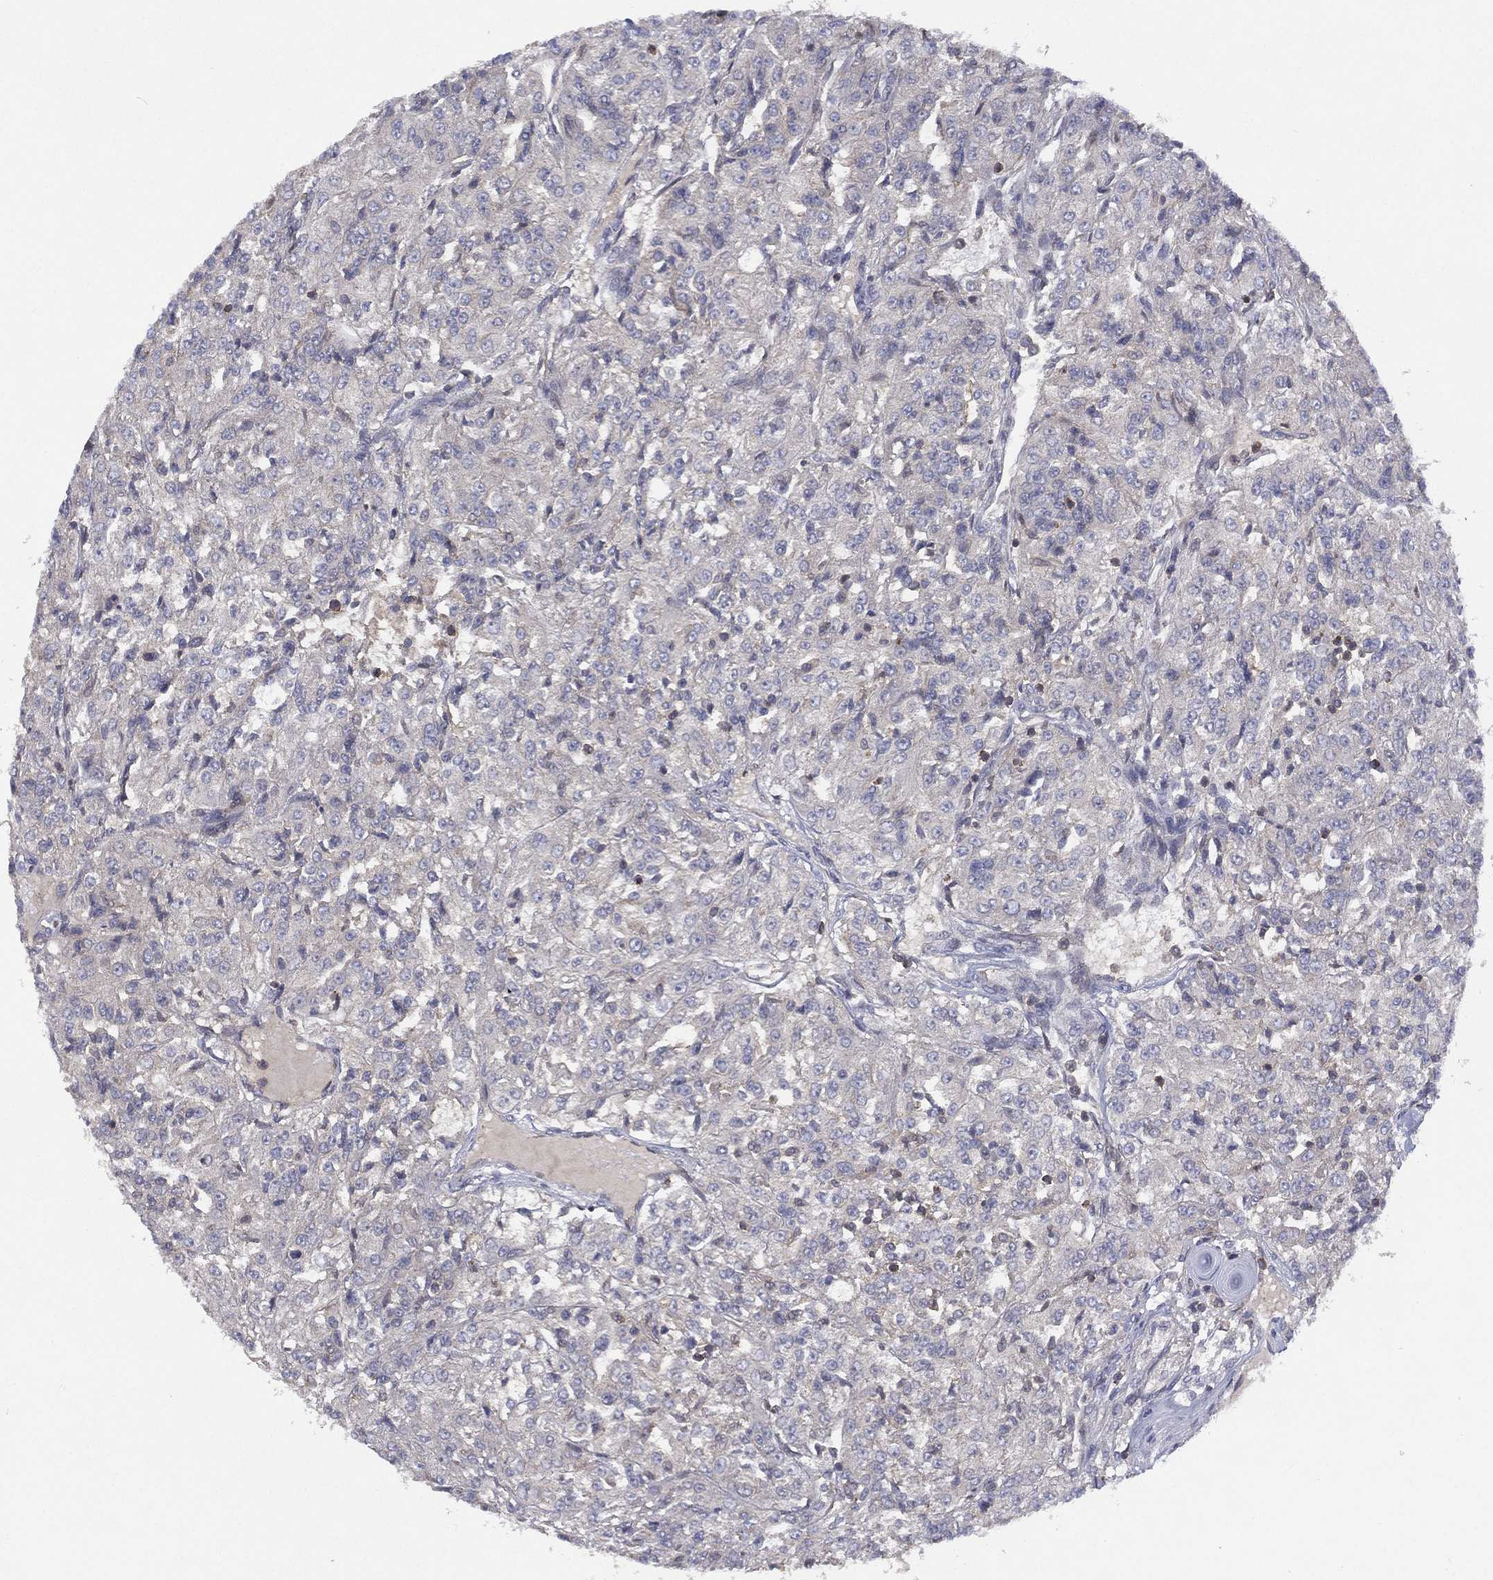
{"staining": {"intensity": "negative", "quantity": "none", "location": "none"}, "tissue": "renal cancer", "cell_type": "Tumor cells", "image_type": "cancer", "snomed": [{"axis": "morphology", "description": "Adenocarcinoma, NOS"}, {"axis": "topography", "description": "Kidney"}], "caption": "Immunohistochemistry (IHC) histopathology image of neoplastic tissue: human renal adenocarcinoma stained with DAB reveals no significant protein staining in tumor cells.", "gene": "DOCK8", "patient": {"sex": "female", "age": 63}}